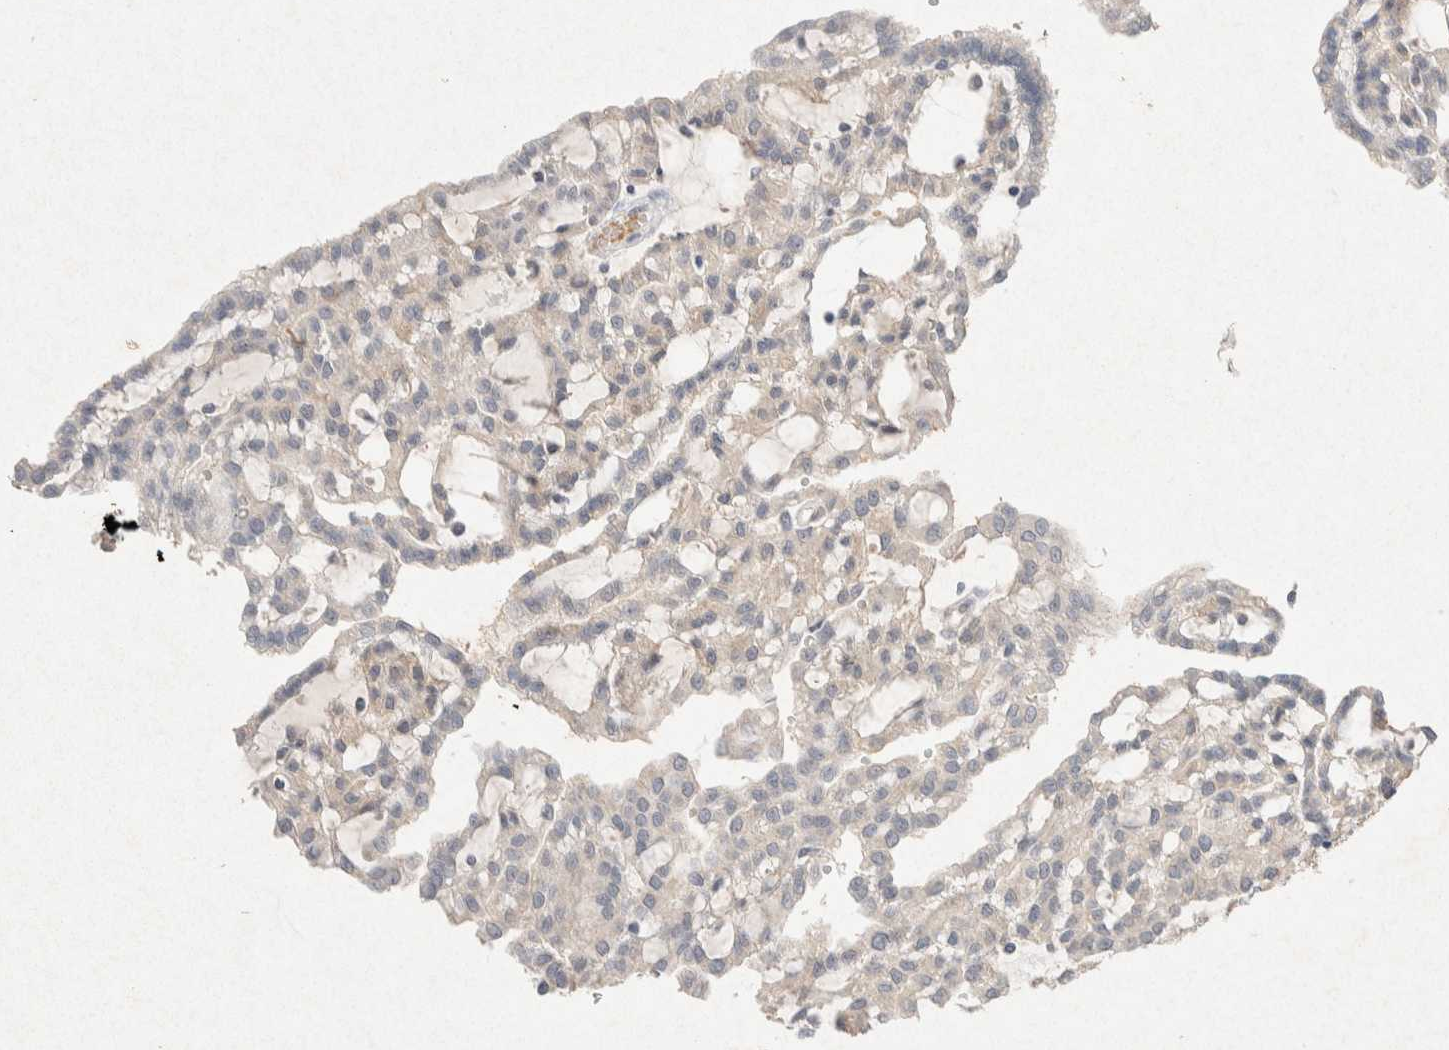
{"staining": {"intensity": "negative", "quantity": "none", "location": "none"}, "tissue": "renal cancer", "cell_type": "Tumor cells", "image_type": "cancer", "snomed": [{"axis": "morphology", "description": "Adenocarcinoma, NOS"}, {"axis": "topography", "description": "Kidney"}], "caption": "Protein analysis of renal cancer demonstrates no significant staining in tumor cells.", "gene": "GNAI1", "patient": {"sex": "male", "age": 63}}